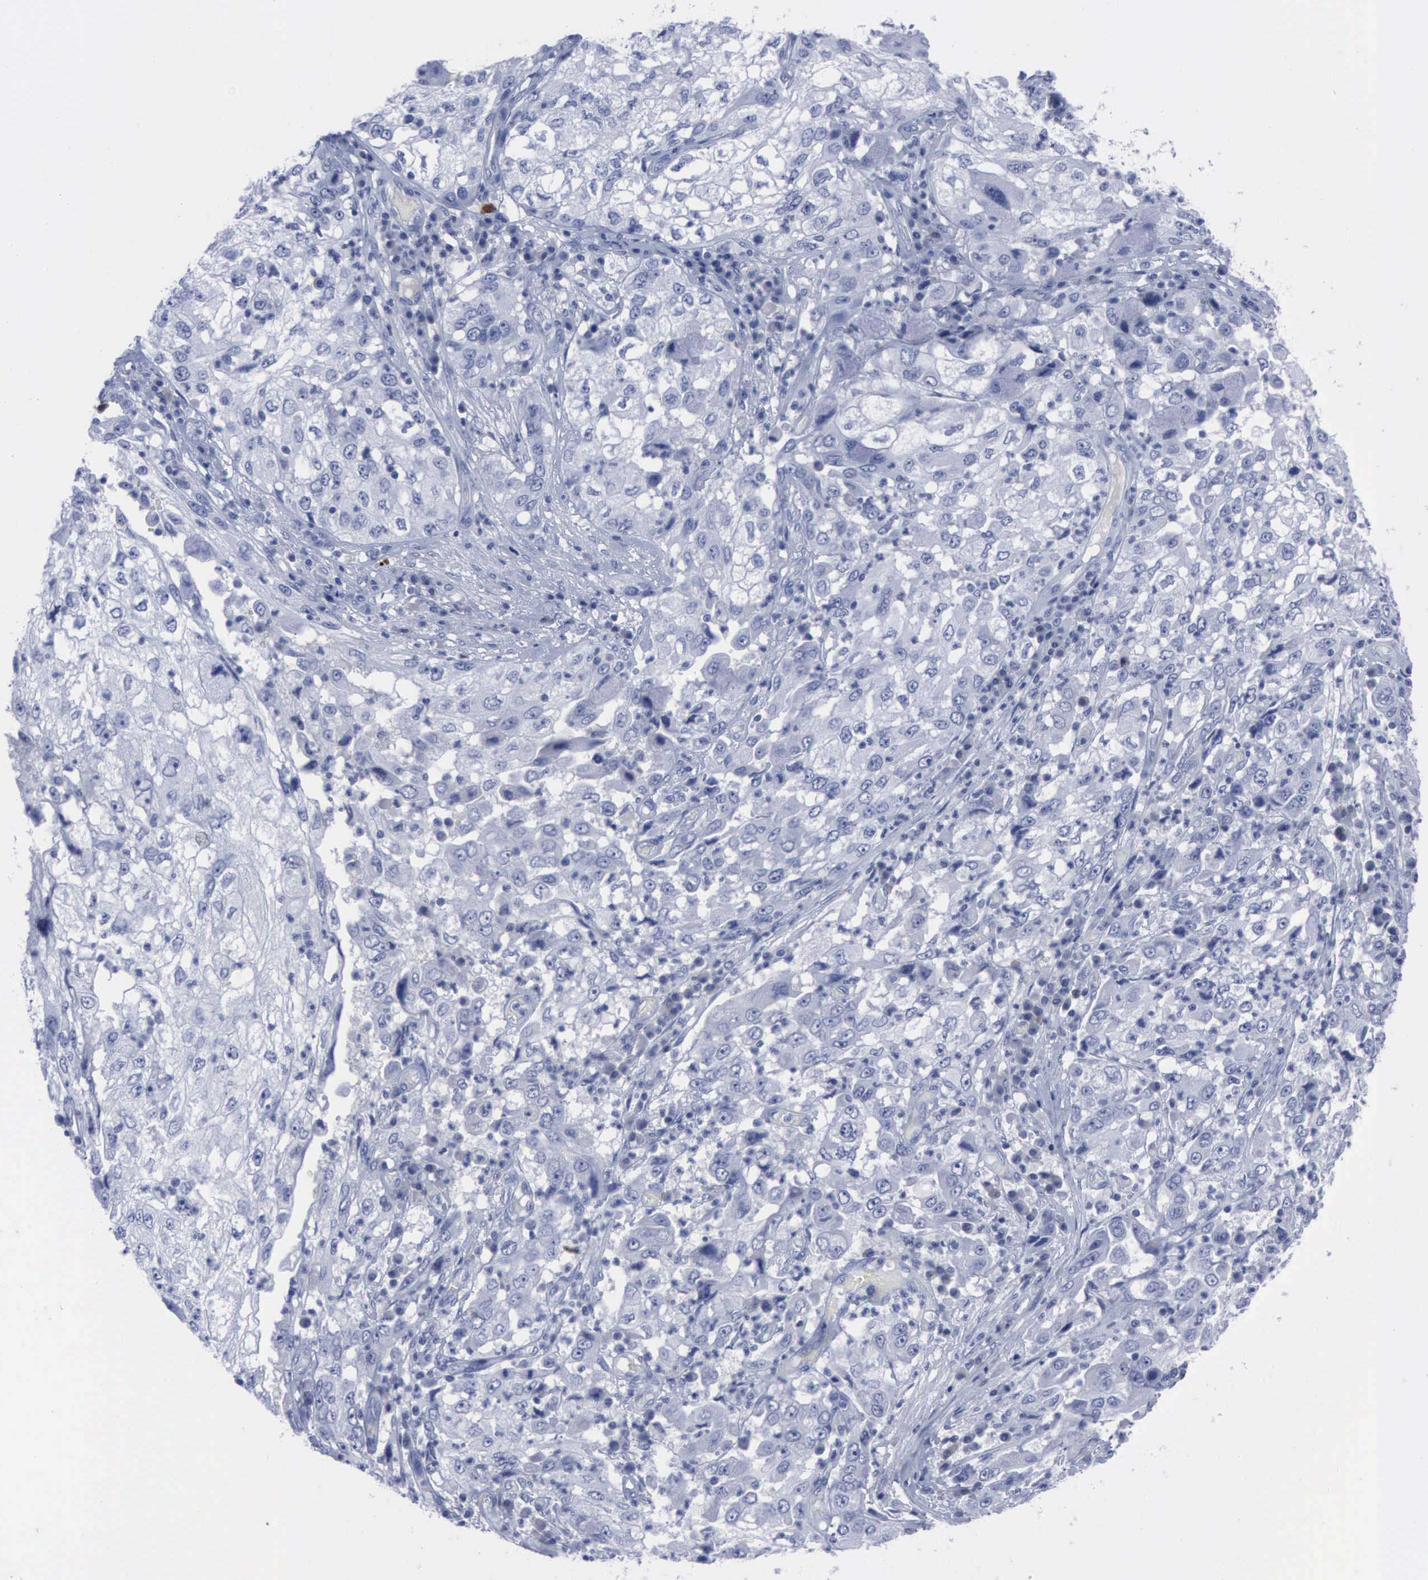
{"staining": {"intensity": "negative", "quantity": "none", "location": "none"}, "tissue": "cervical cancer", "cell_type": "Tumor cells", "image_type": "cancer", "snomed": [{"axis": "morphology", "description": "Squamous cell carcinoma, NOS"}, {"axis": "topography", "description": "Cervix"}], "caption": "IHC of human cervical cancer (squamous cell carcinoma) displays no staining in tumor cells. (Brightfield microscopy of DAB (3,3'-diaminobenzidine) IHC at high magnification).", "gene": "NGFR", "patient": {"sex": "female", "age": 36}}